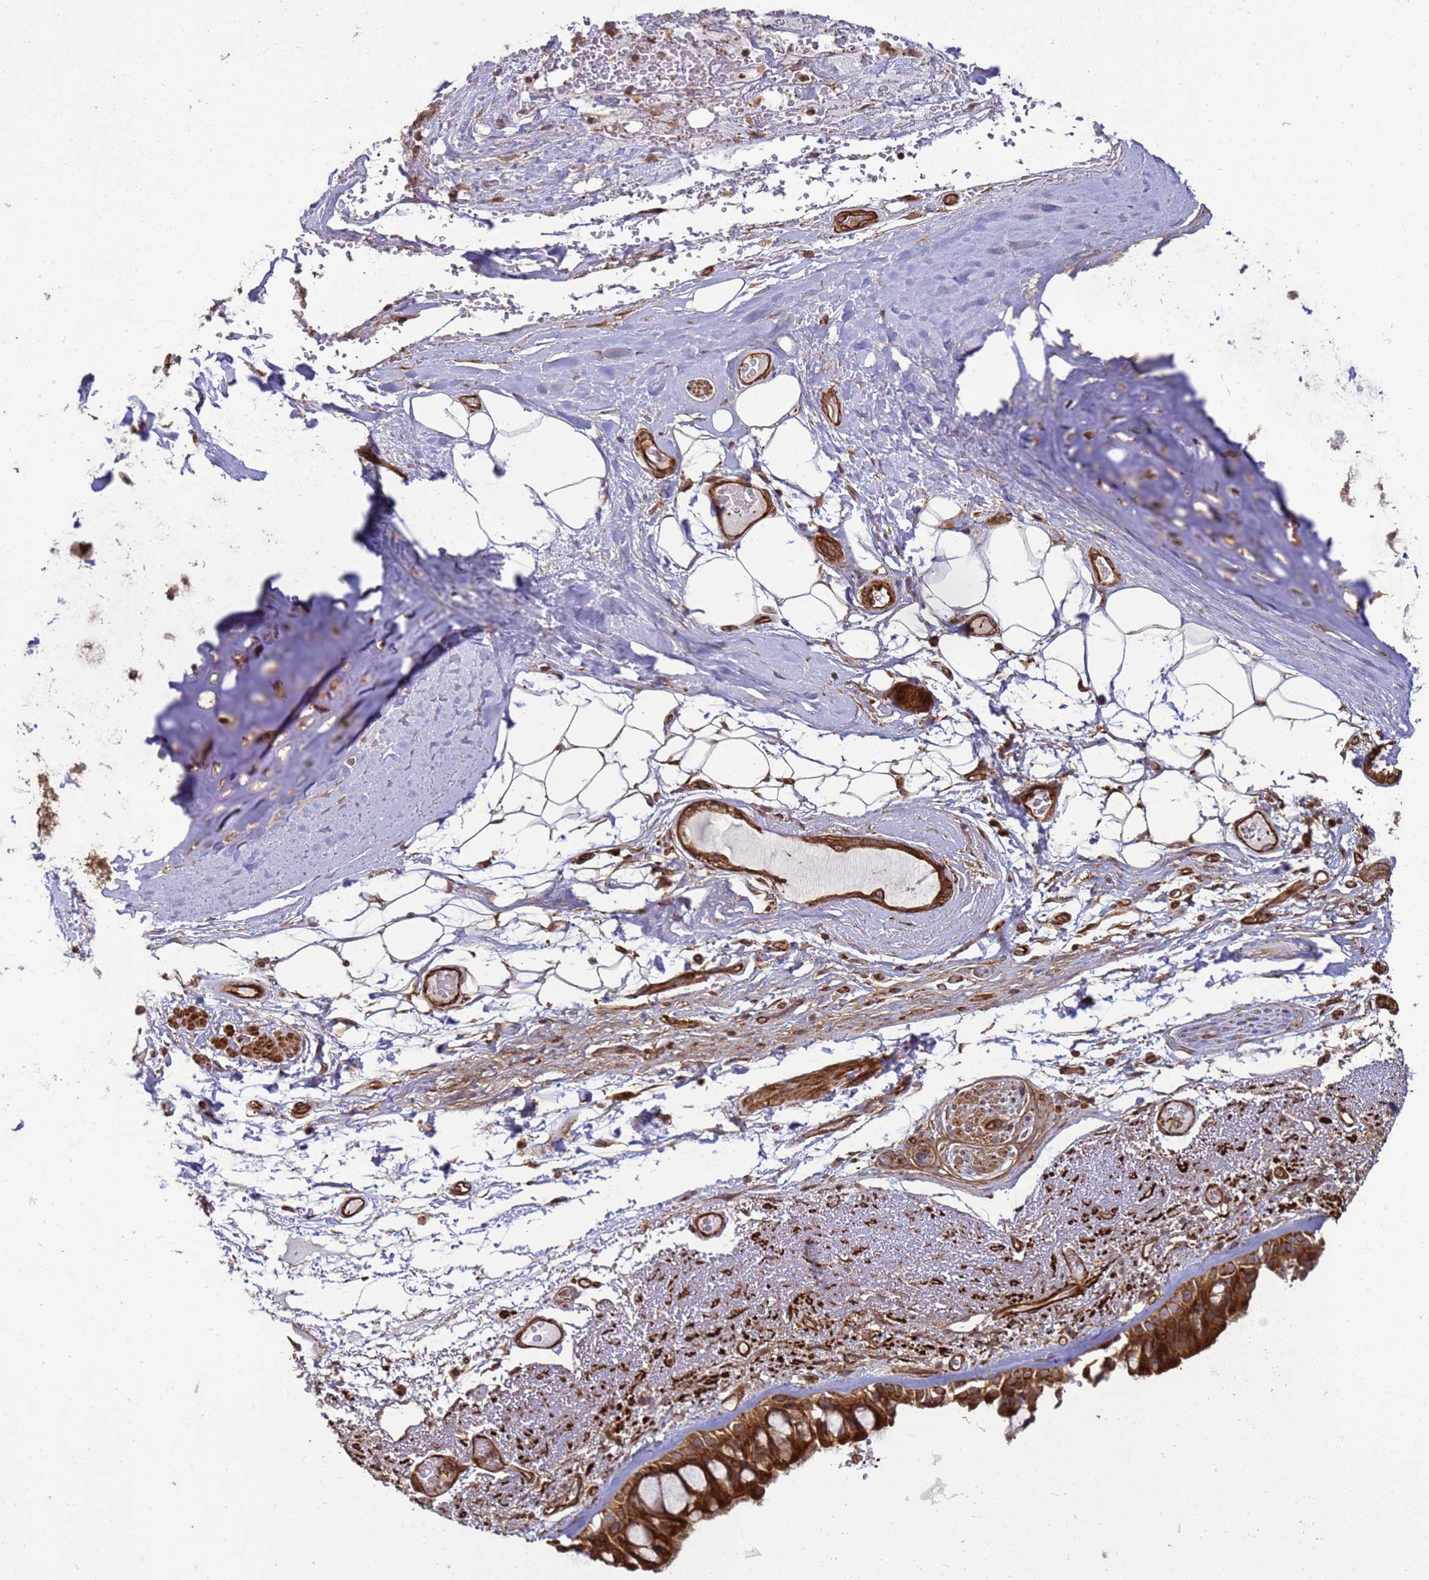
{"staining": {"intensity": "strong", "quantity": ">75%", "location": "cytoplasmic/membranous"}, "tissue": "bronchus", "cell_type": "Respiratory epithelial cells", "image_type": "normal", "snomed": [{"axis": "morphology", "description": "Normal tissue, NOS"}, {"axis": "morphology", "description": "Squamous cell carcinoma, NOS"}, {"axis": "topography", "description": "Lymph node"}, {"axis": "topography", "description": "Bronchus"}, {"axis": "topography", "description": "Lung"}], "caption": "High-magnification brightfield microscopy of normal bronchus stained with DAB (3,3'-diaminobenzidine) (brown) and counterstained with hematoxylin (blue). respiratory epithelial cells exhibit strong cytoplasmic/membranous staining is appreciated in about>75% of cells.", "gene": "CNOT1", "patient": {"sex": "male", "age": 66}}